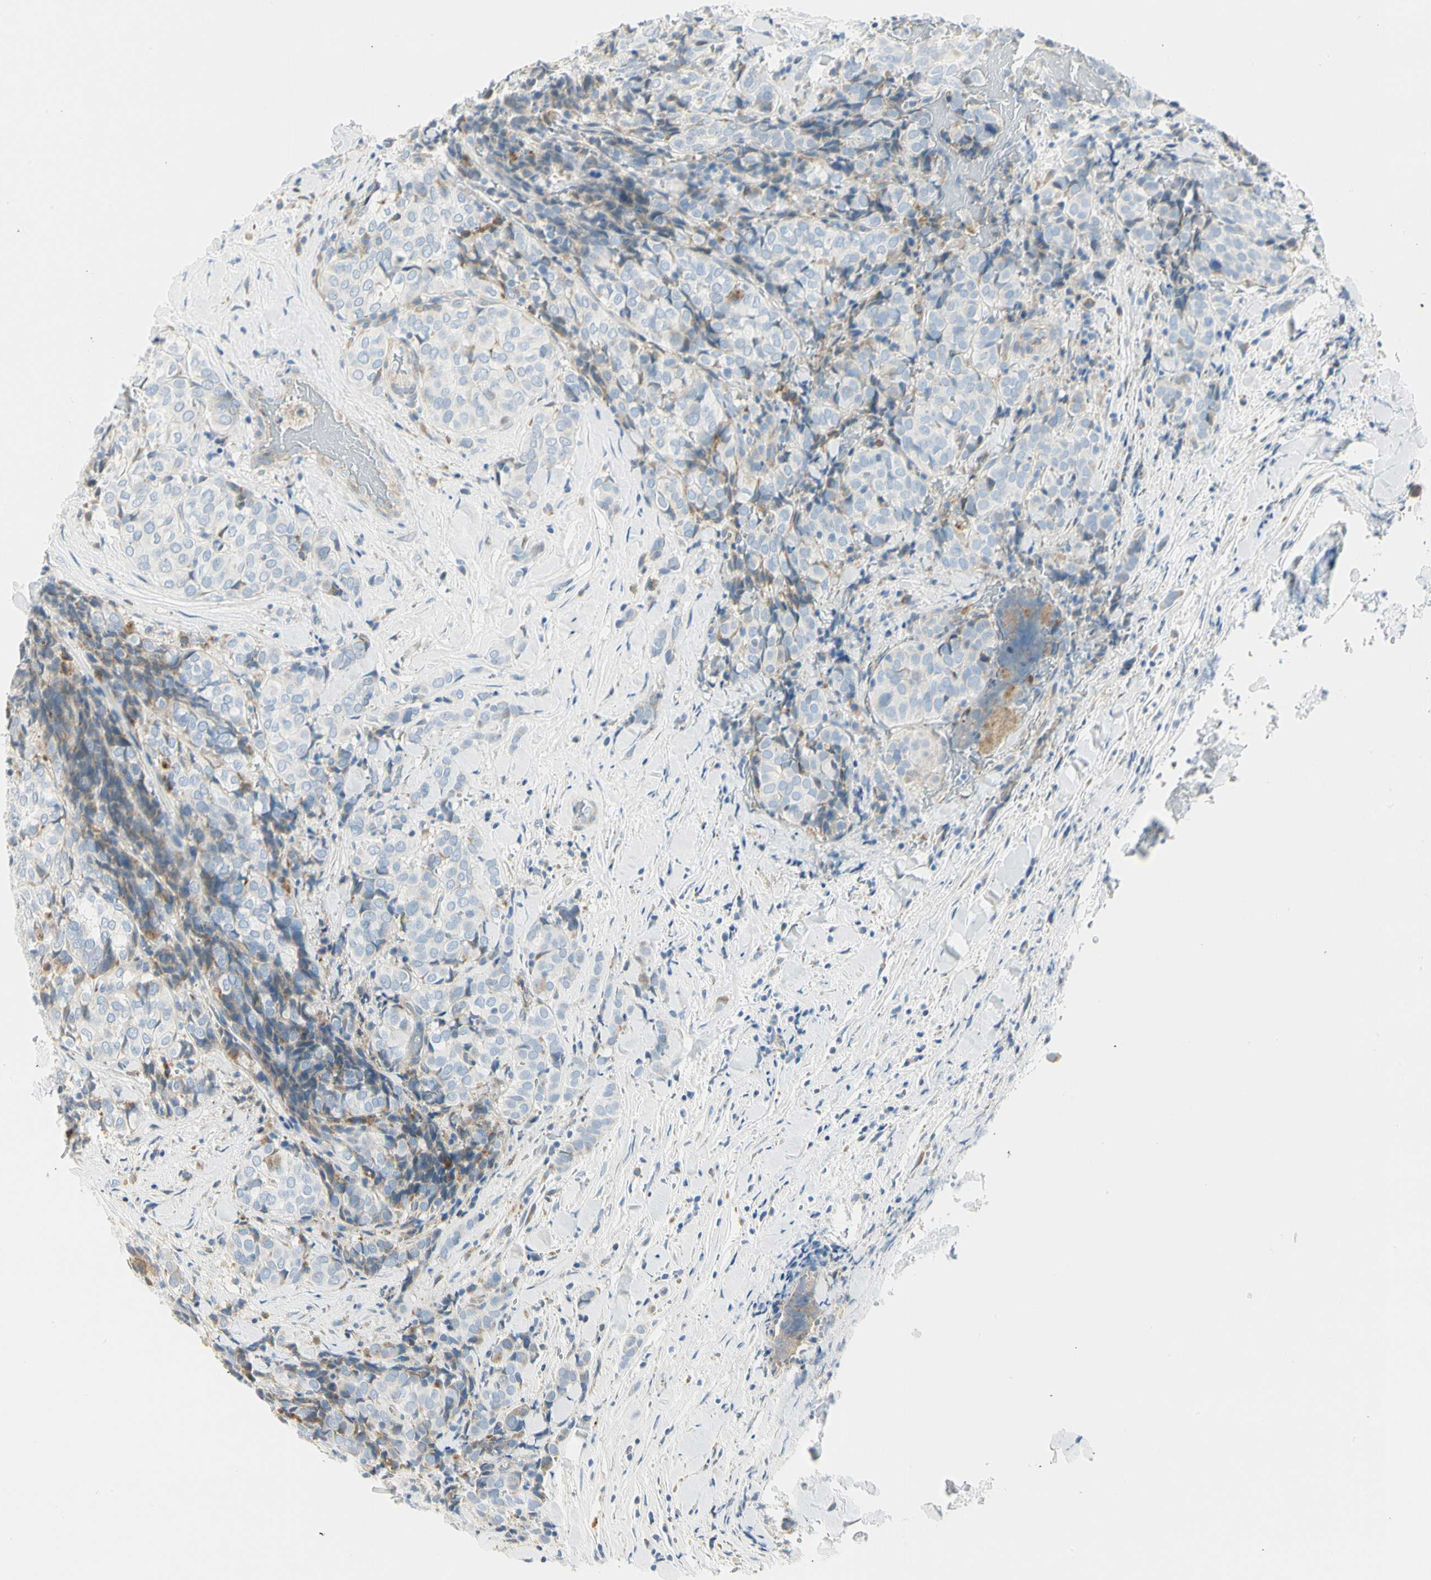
{"staining": {"intensity": "negative", "quantity": "none", "location": "none"}, "tissue": "thyroid cancer", "cell_type": "Tumor cells", "image_type": "cancer", "snomed": [{"axis": "morphology", "description": "Normal tissue, NOS"}, {"axis": "morphology", "description": "Papillary adenocarcinoma, NOS"}, {"axis": "topography", "description": "Thyroid gland"}], "caption": "This photomicrograph is of thyroid papillary adenocarcinoma stained with immunohistochemistry (IHC) to label a protein in brown with the nuclei are counter-stained blue. There is no expression in tumor cells.", "gene": "TNFSF11", "patient": {"sex": "female", "age": 30}}